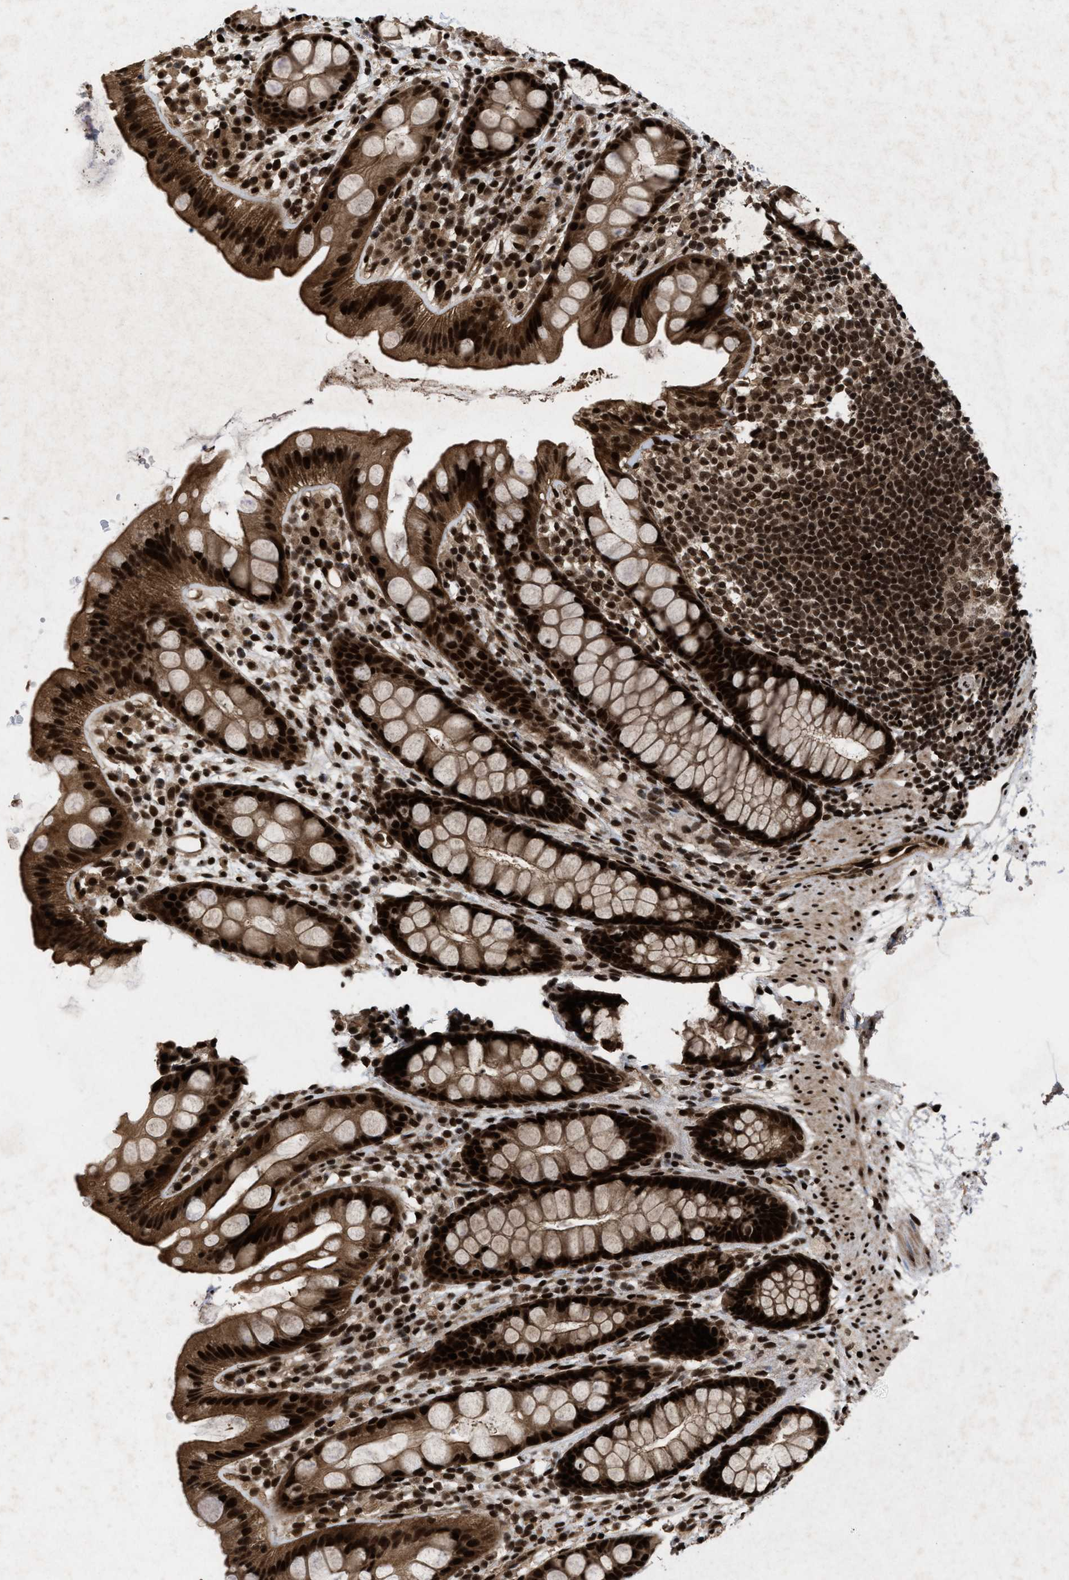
{"staining": {"intensity": "strong", "quantity": ">75%", "location": "cytoplasmic/membranous,nuclear"}, "tissue": "rectum", "cell_type": "Glandular cells", "image_type": "normal", "snomed": [{"axis": "morphology", "description": "Normal tissue, NOS"}, {"axis": "topography", "description": "Rectum"}], "caption": "Strong cytoplasmic/membranous,nuclear staining is present in about >75% of glandular cells in normal rectum.", "gene": "WIZ", "patient": {"sex": "female", "age": 65}}